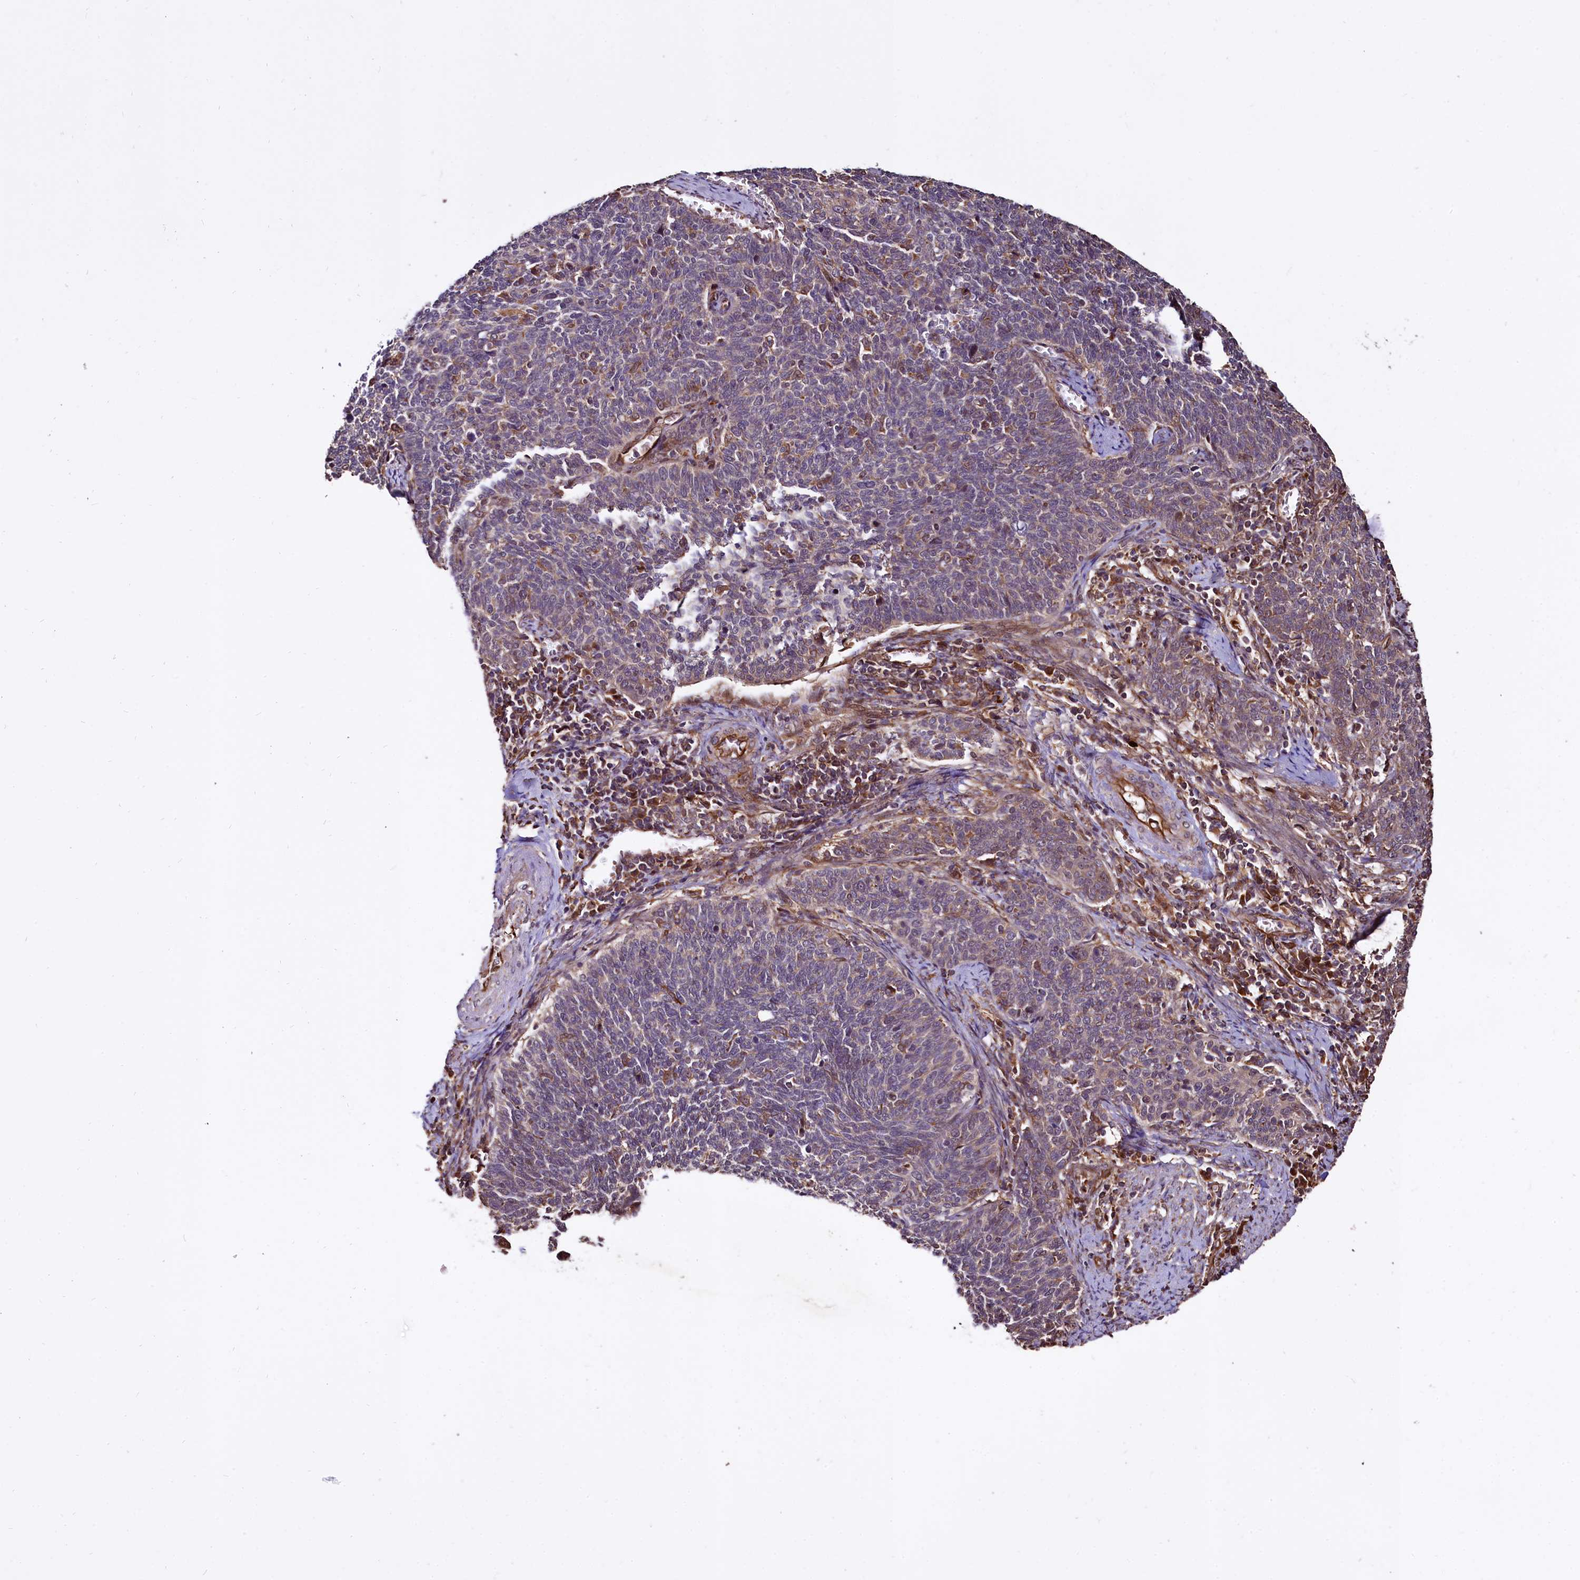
{"staining": {"intensity": "weak", "quantity": "25%-75%", "location": "cytoplasmic/membranous"}, "tissue": "cervical cancer", "cell_type": "Tumor cells", "image_type": "cancer", "snomed": [{"axis": "morphology", "description": "Squamous cell carcinoma, NOS"}, {"axis": "topography", "description": "Cervix"}], "caption": "Immunohistochemical staining of human cervical cancer displays low levels of weak cytoplasmic/membranous staining in about 25%-75% of tumor cells. (Stains: DAB in brown, nuclei in blue, Microscopy: brightfield microscopy at high magnification).", "gene": "TBCEL", "patient": {"sex": "female", "age": 39}}